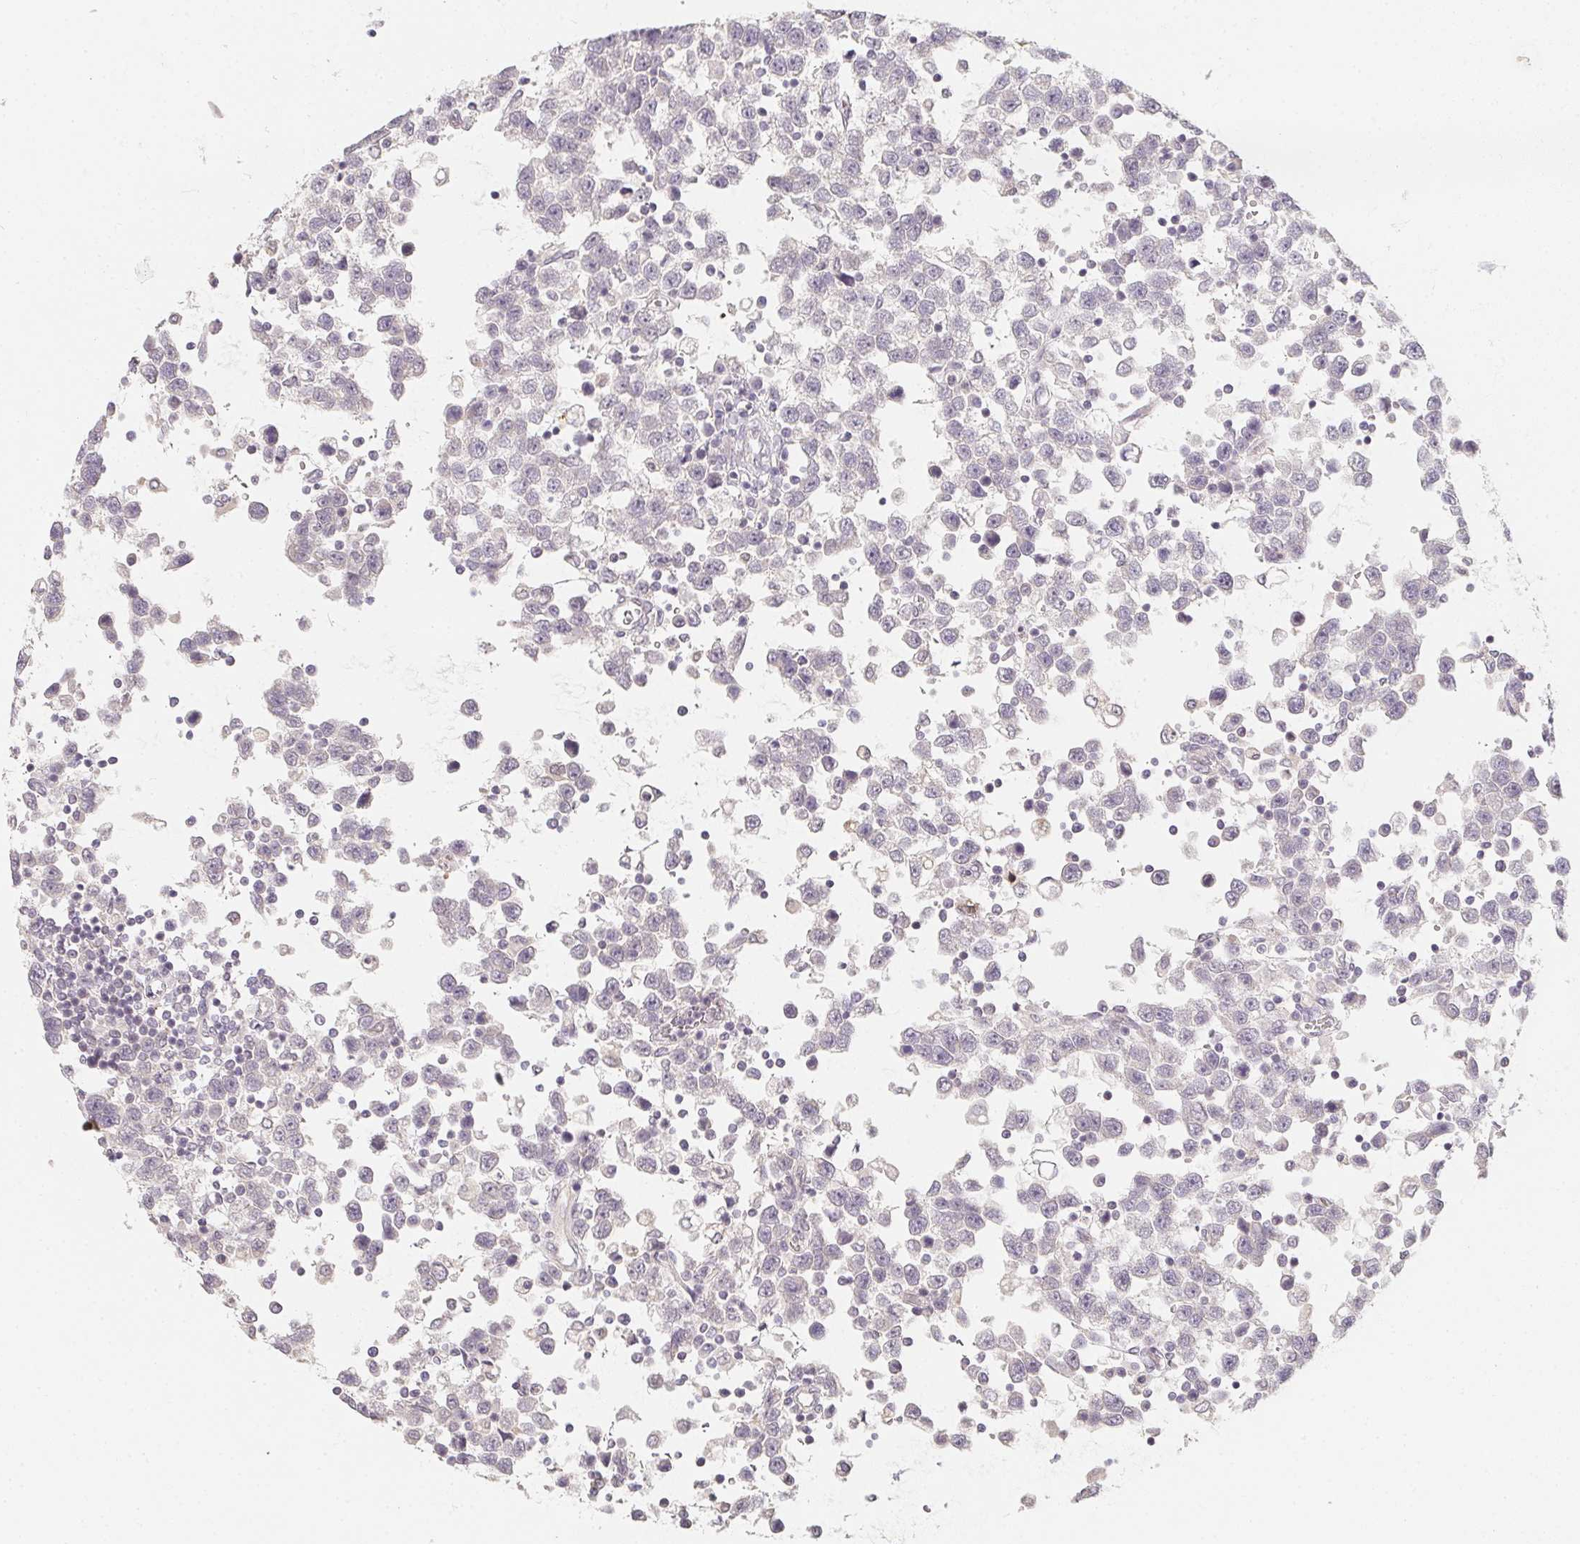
{"staining": {"intensity": "negative", "quantity": "none", "location": "none"}, "tissue": "testis cancer", "cell_type": "Tumor cells", "image_type": "cancer", "snomed": [{"axis": "morphology", "description": "Seminoma, NOS"}, {"axis": "topography", "description": "Testis"}], "caption": "DAB immunohistochemical staining of testis seminoma displays no significant positivity in tumor cells.", "gene": "SOAT1", "patient": {"sex": "male", "age": 34}}